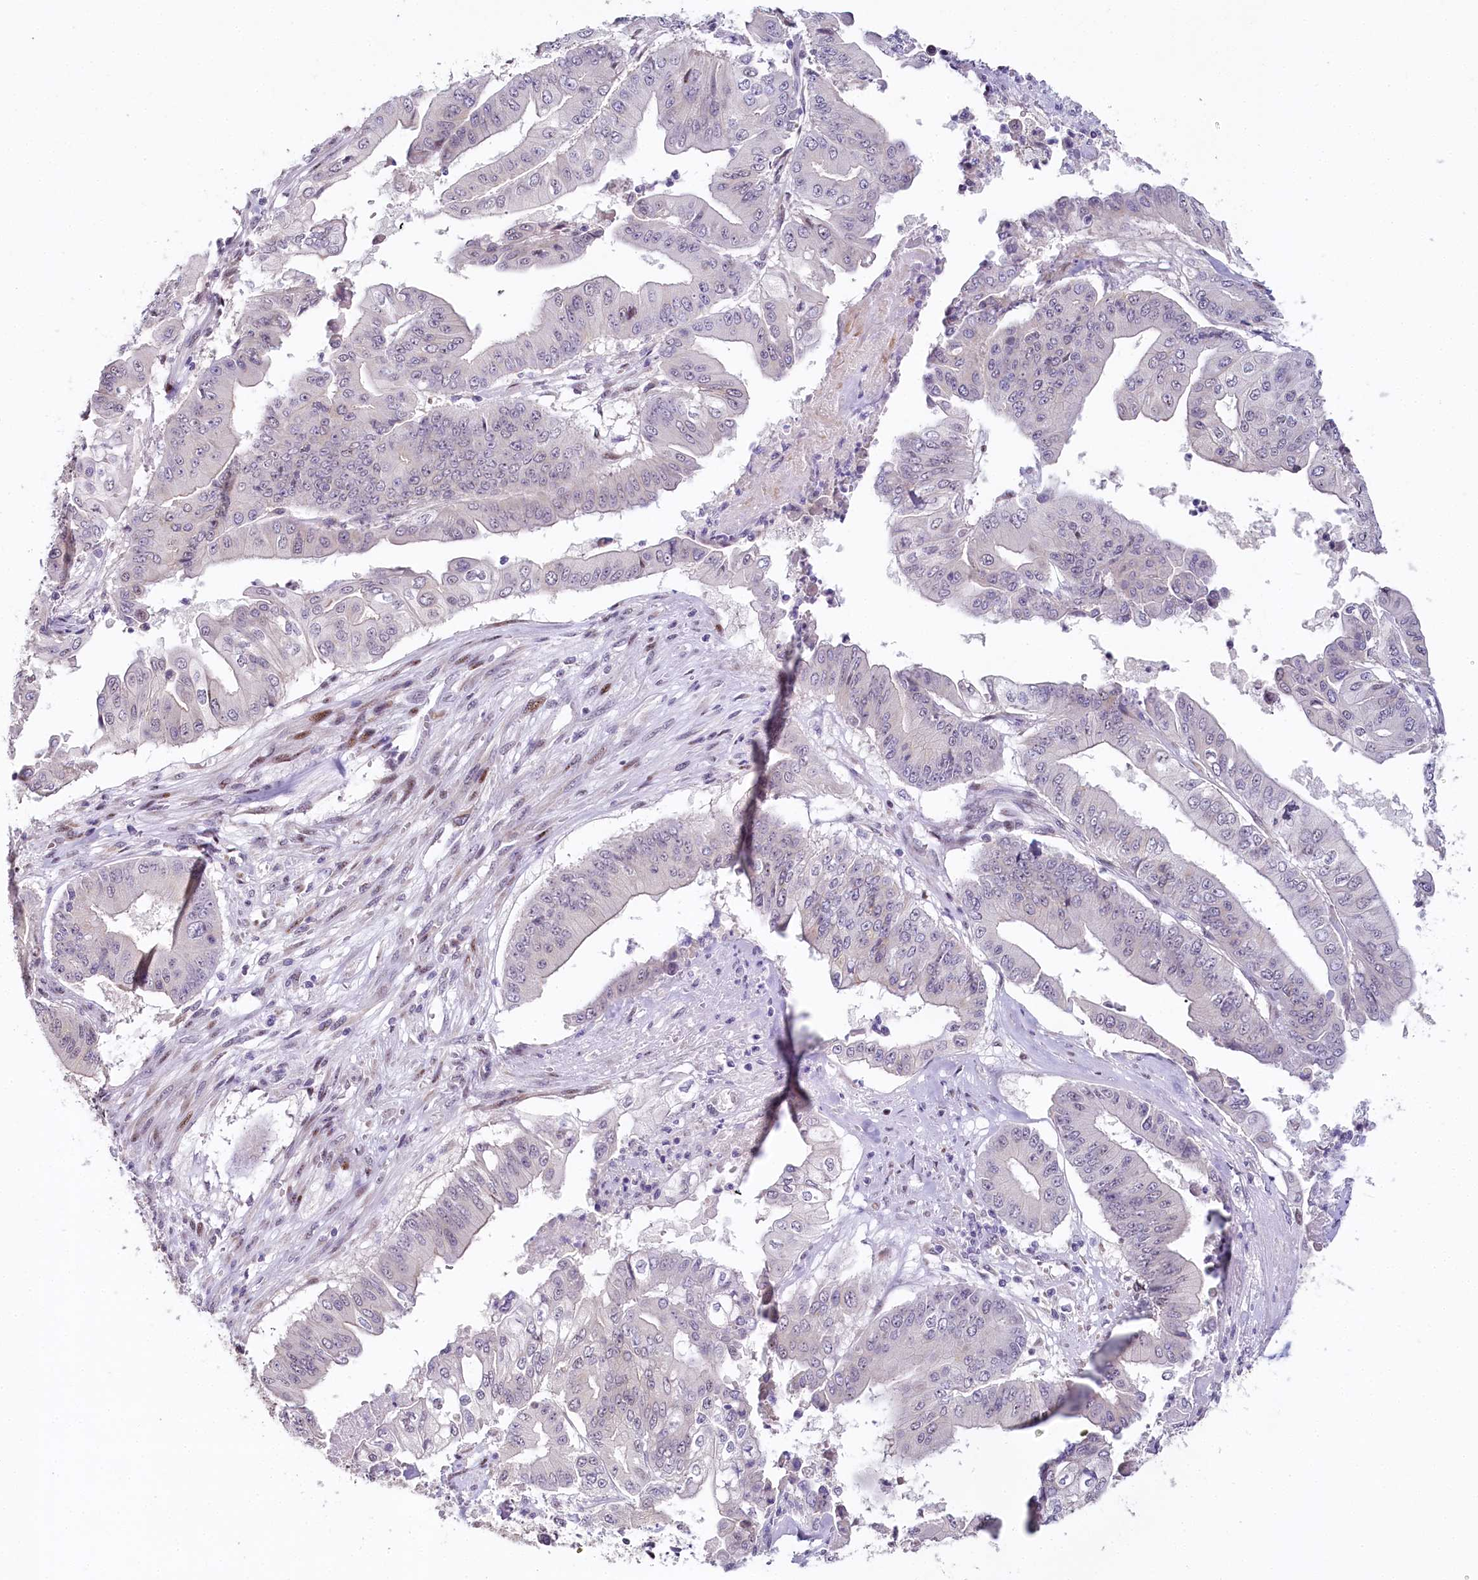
{"staining": {"intensity": "negative", "quantity": "none", "location": "none"}, "tissue": "pancreatic cancer", "cell_type": "Tumor cells", "image_type": "cancer", "snomed": [{"axis": "morphology", "description": "Adenocarcinoma, NOS"}, {"axis": "topography", "description": "Pancreas"}], "caption": "Immunohistochemical staining of human pancreatic cancer (adenocarcinoma) shows no significant expression in tumor cells. The staining was performed using DAB to visualize the protein expression in brown, while the nuclei were stained in blue with hematoxylin (Magnification: 20x).", "gene": "HPD", "patient": {"sex": "female", "age": 77}}